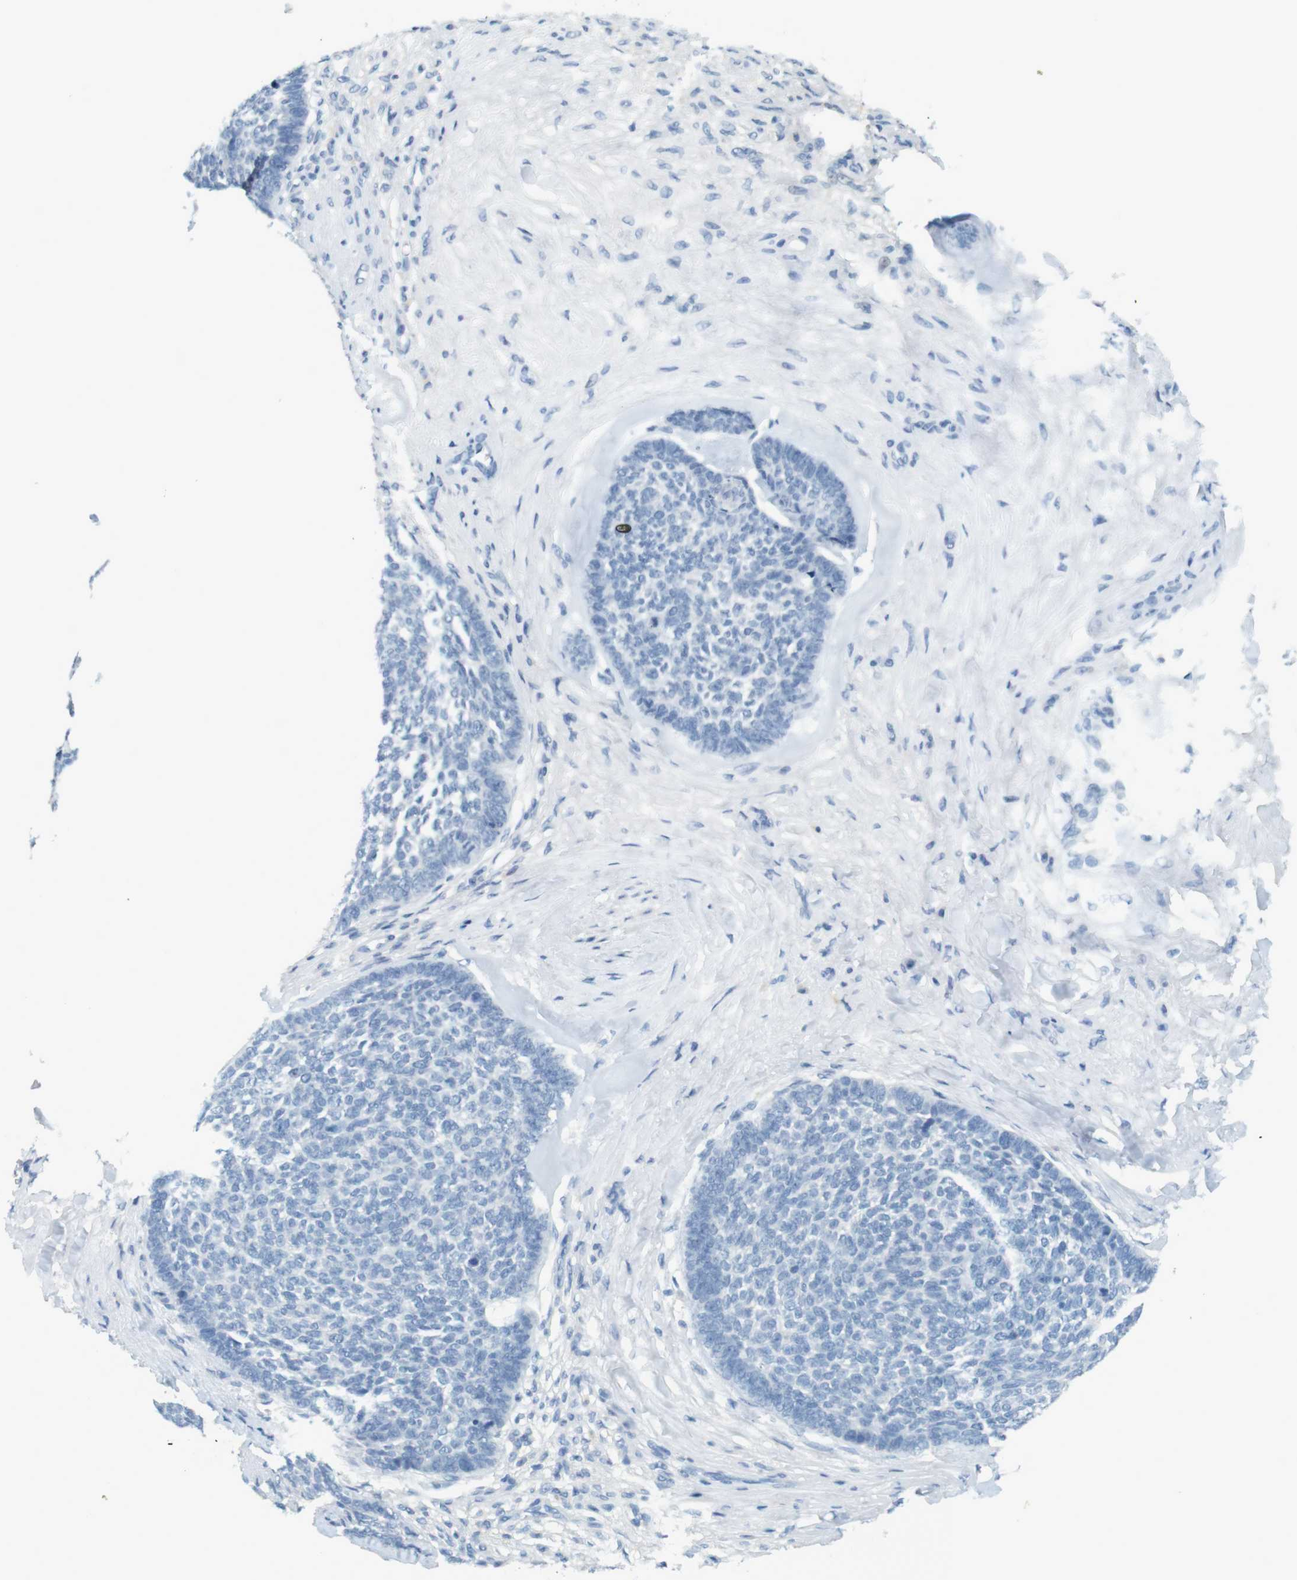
{"staining": {"intensity": "negative", "quantity": "none", "location": "none"}, "tissue": "skin cancer", "cell_type": "Tumor cells", "image_type": "cancer", "snomed": [{"axis": "morphology", "description": "Basal cell carcinoma"}, {"axis": "topography", "description": "Skin"}], "caption": "This photomicrograph is of skin basal cell carcinoma stained with immunohistochemistry to label a protein in brown with the nuclei are counter-stained blue. There is no positivity in tumor cells. The staining was performed using DAB (3,3'-diaminobenzidine) to visualize the protein expression in brown, while the nuclei were stained in blue with hematoxylin (Magnification: 20x).", "gene": "LRRK2", "patient": {"sex": "male", "age": 84}}